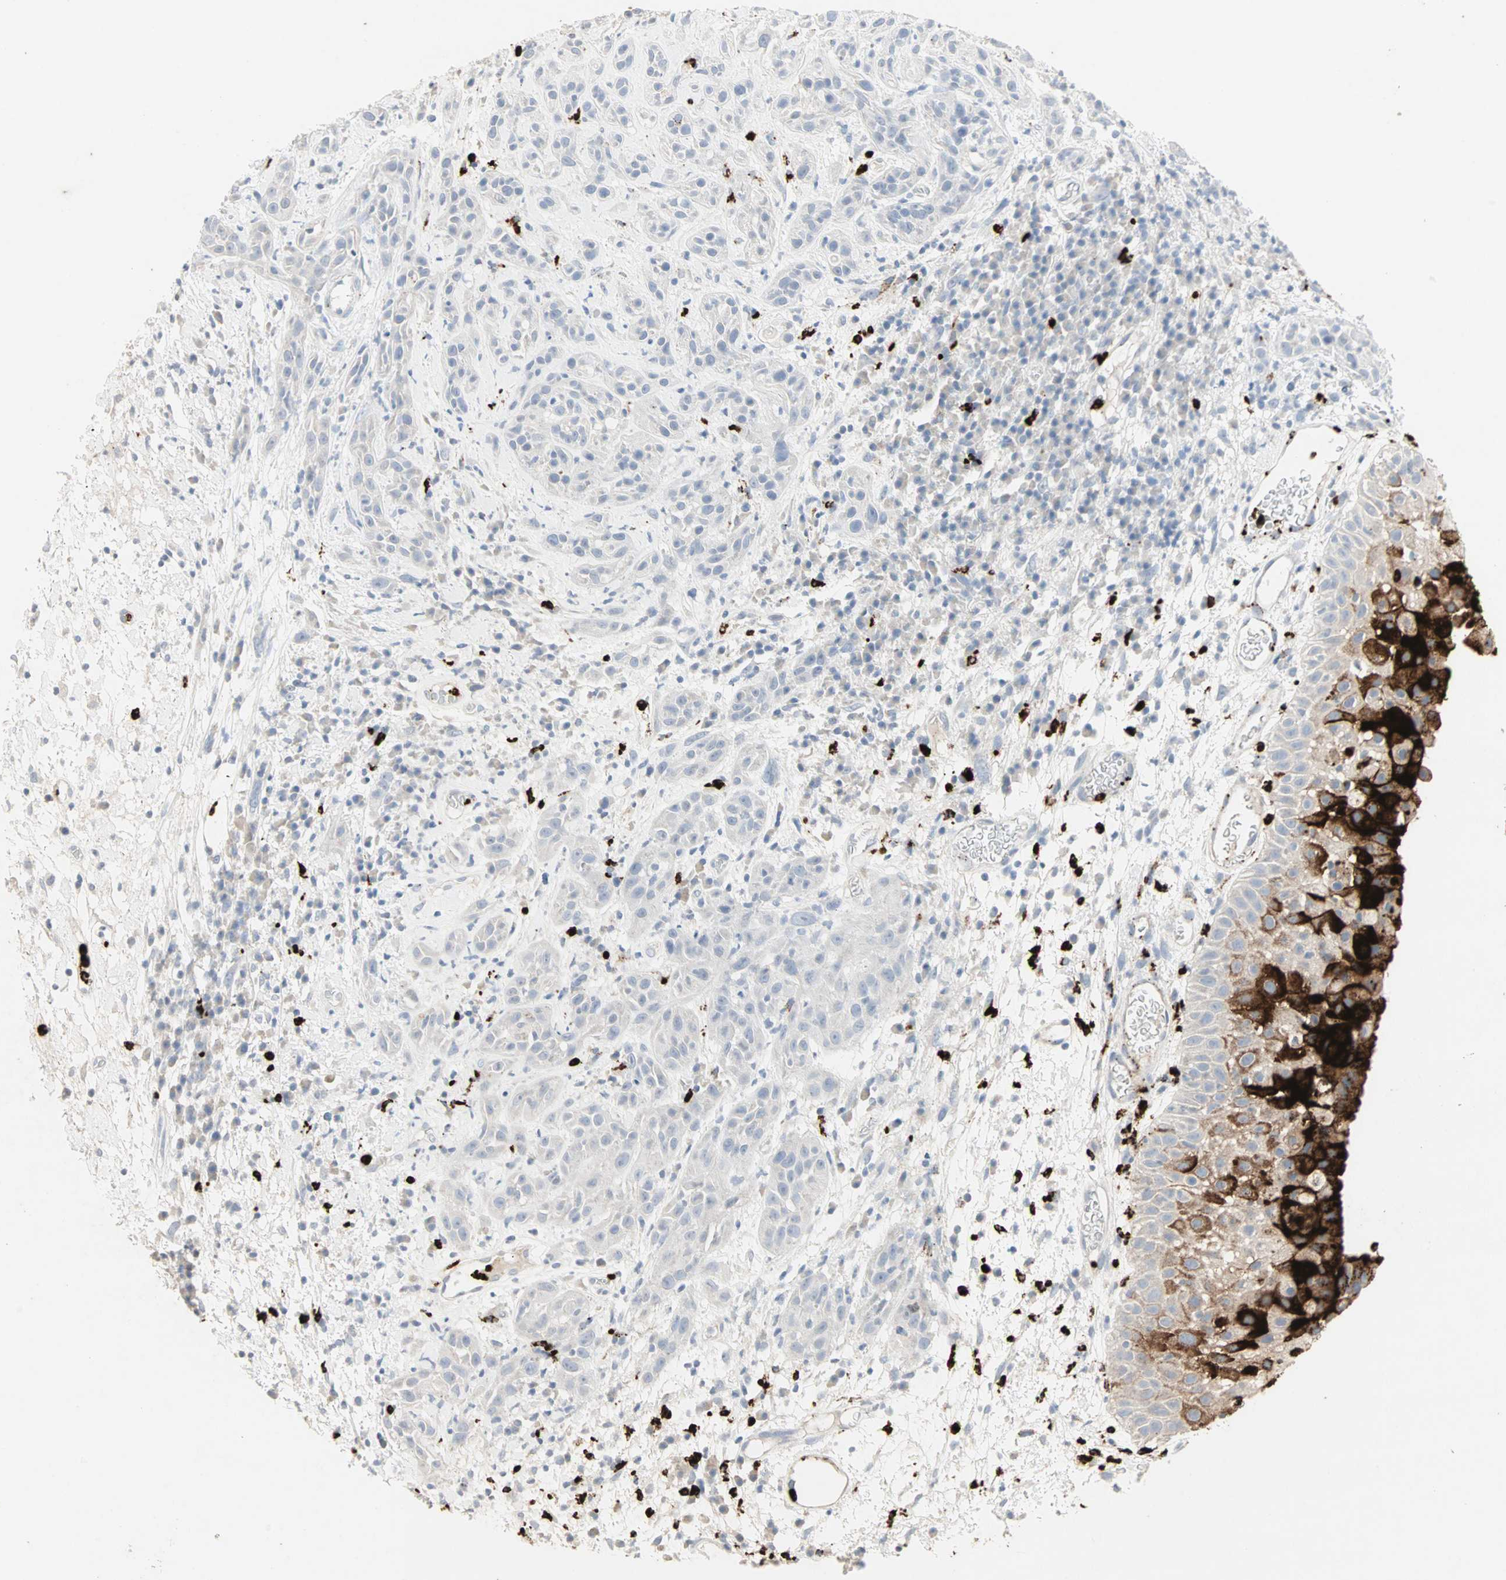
{"staining": {"intensity": "strong", "quantity": "25%-75%", "location": "cytoplasmic/membranous"}, "tissue": "head and neck cancer", "cell_type": "Tumor cells", "image_type": "cancer", "snomed": [{"axis": "morphology", "description": "Squamous cell carcinoma, NOS"}, {"axis": "topography", "description": "Head-Neck"}], "caption": "A high amount of strong cytoplasmic/membranous staining is present in about 25%-75% of tumor cells in squamous cell carcinoma (head and neck) tissue.", "gene": "CEACAM6", "patient": {"sex": "male", "age": 62}}